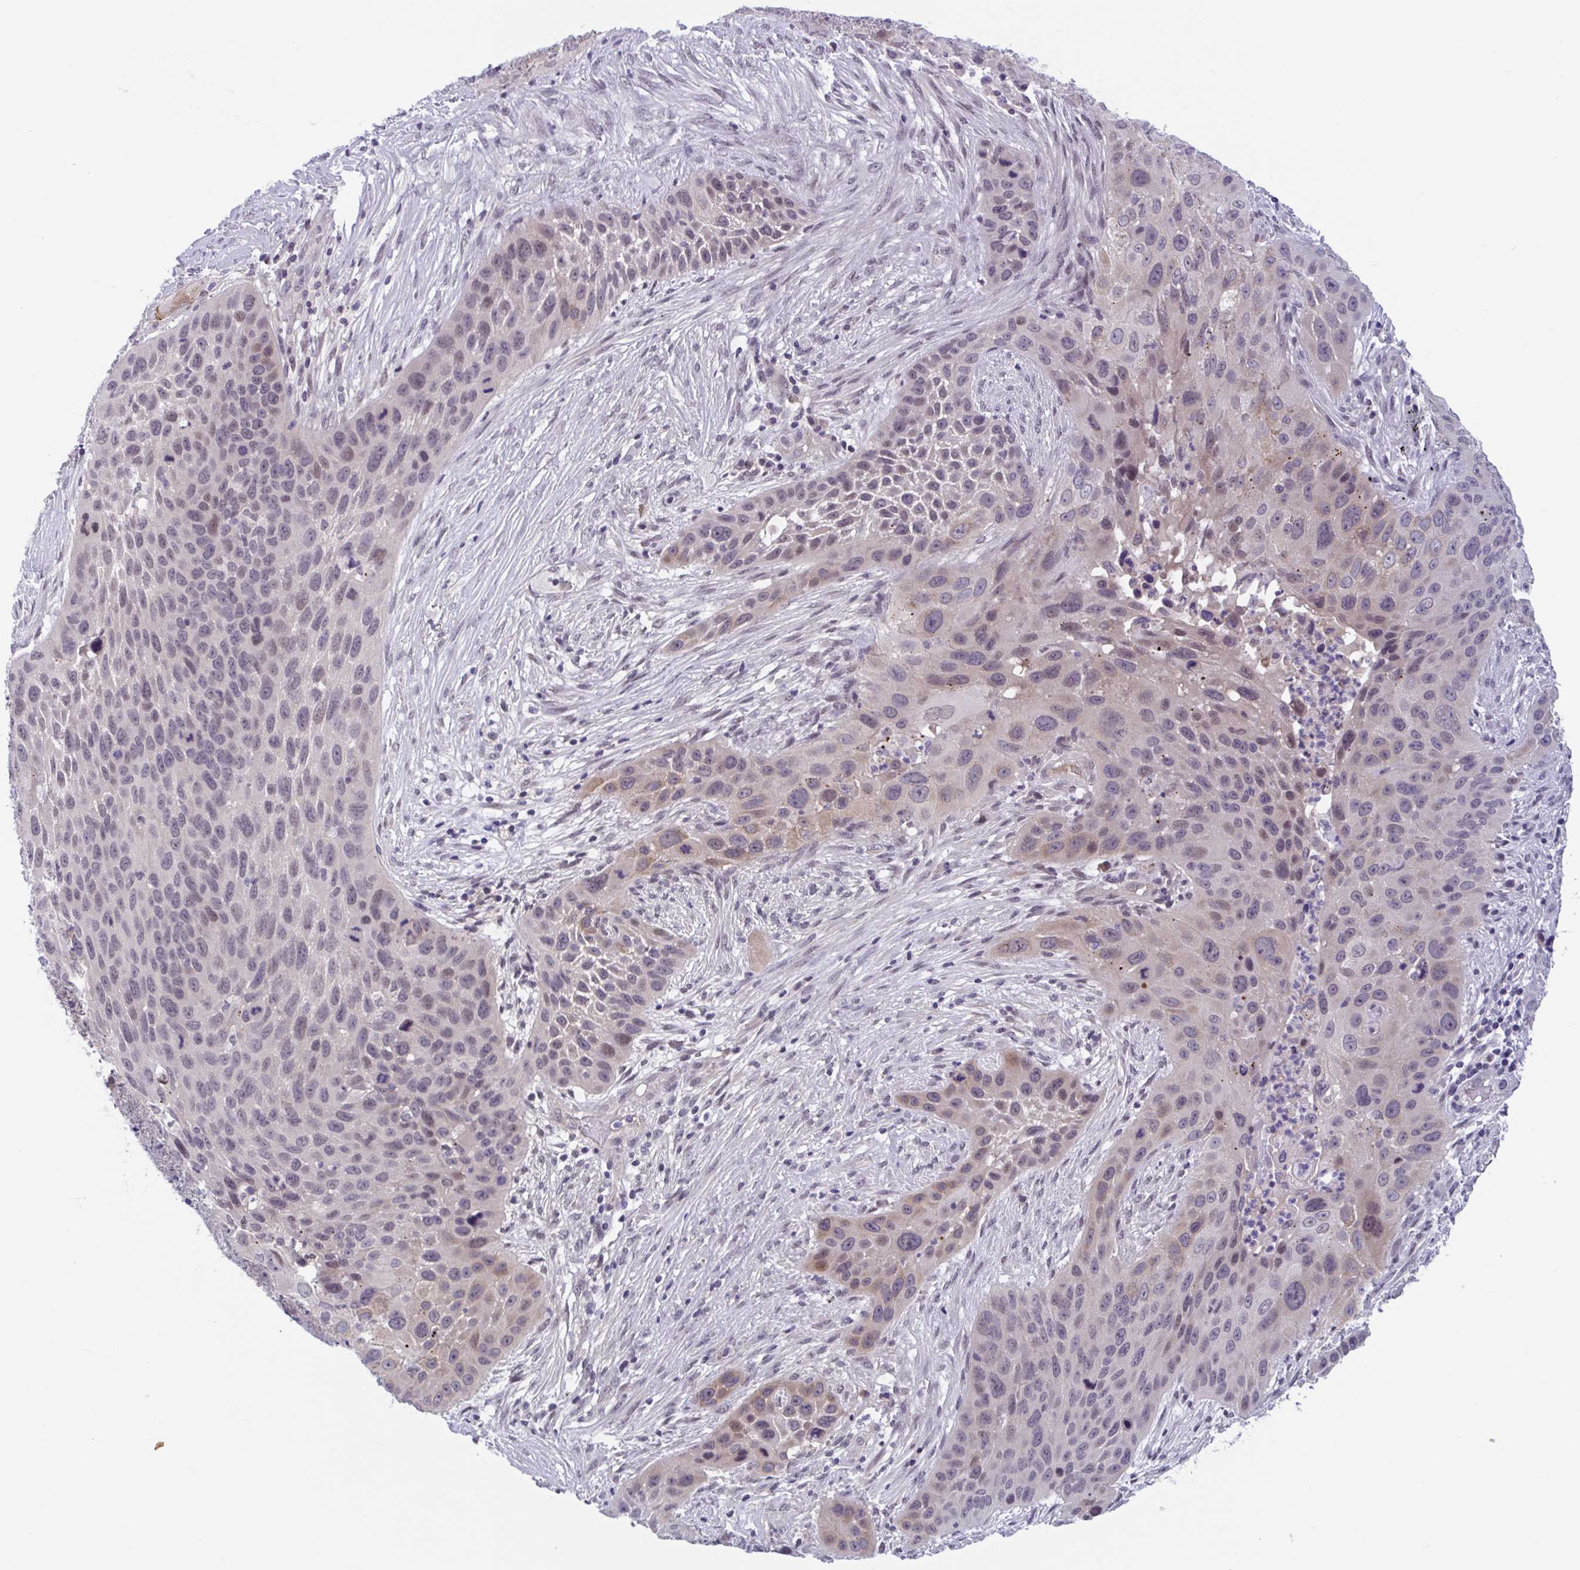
{"staining": {"intensity": "weak", "quantity": "<25%", "location": "cytoplasmic/membranous,nuclear"}, "tissue": "lung cancer", "cell_type": "Tumor cells", "image_type": "cancer", "snomed": [{"axis": "morphology", "description": "Squamous cell carcinoma, NOS"}, {"axis": "topography", "description": "Lung"}], "caption": "The image exhibits no significant positivity in tumor cells of lung cancer.", "gene": "TTC7B", "patient": {"sex": "male", "age": 63}}